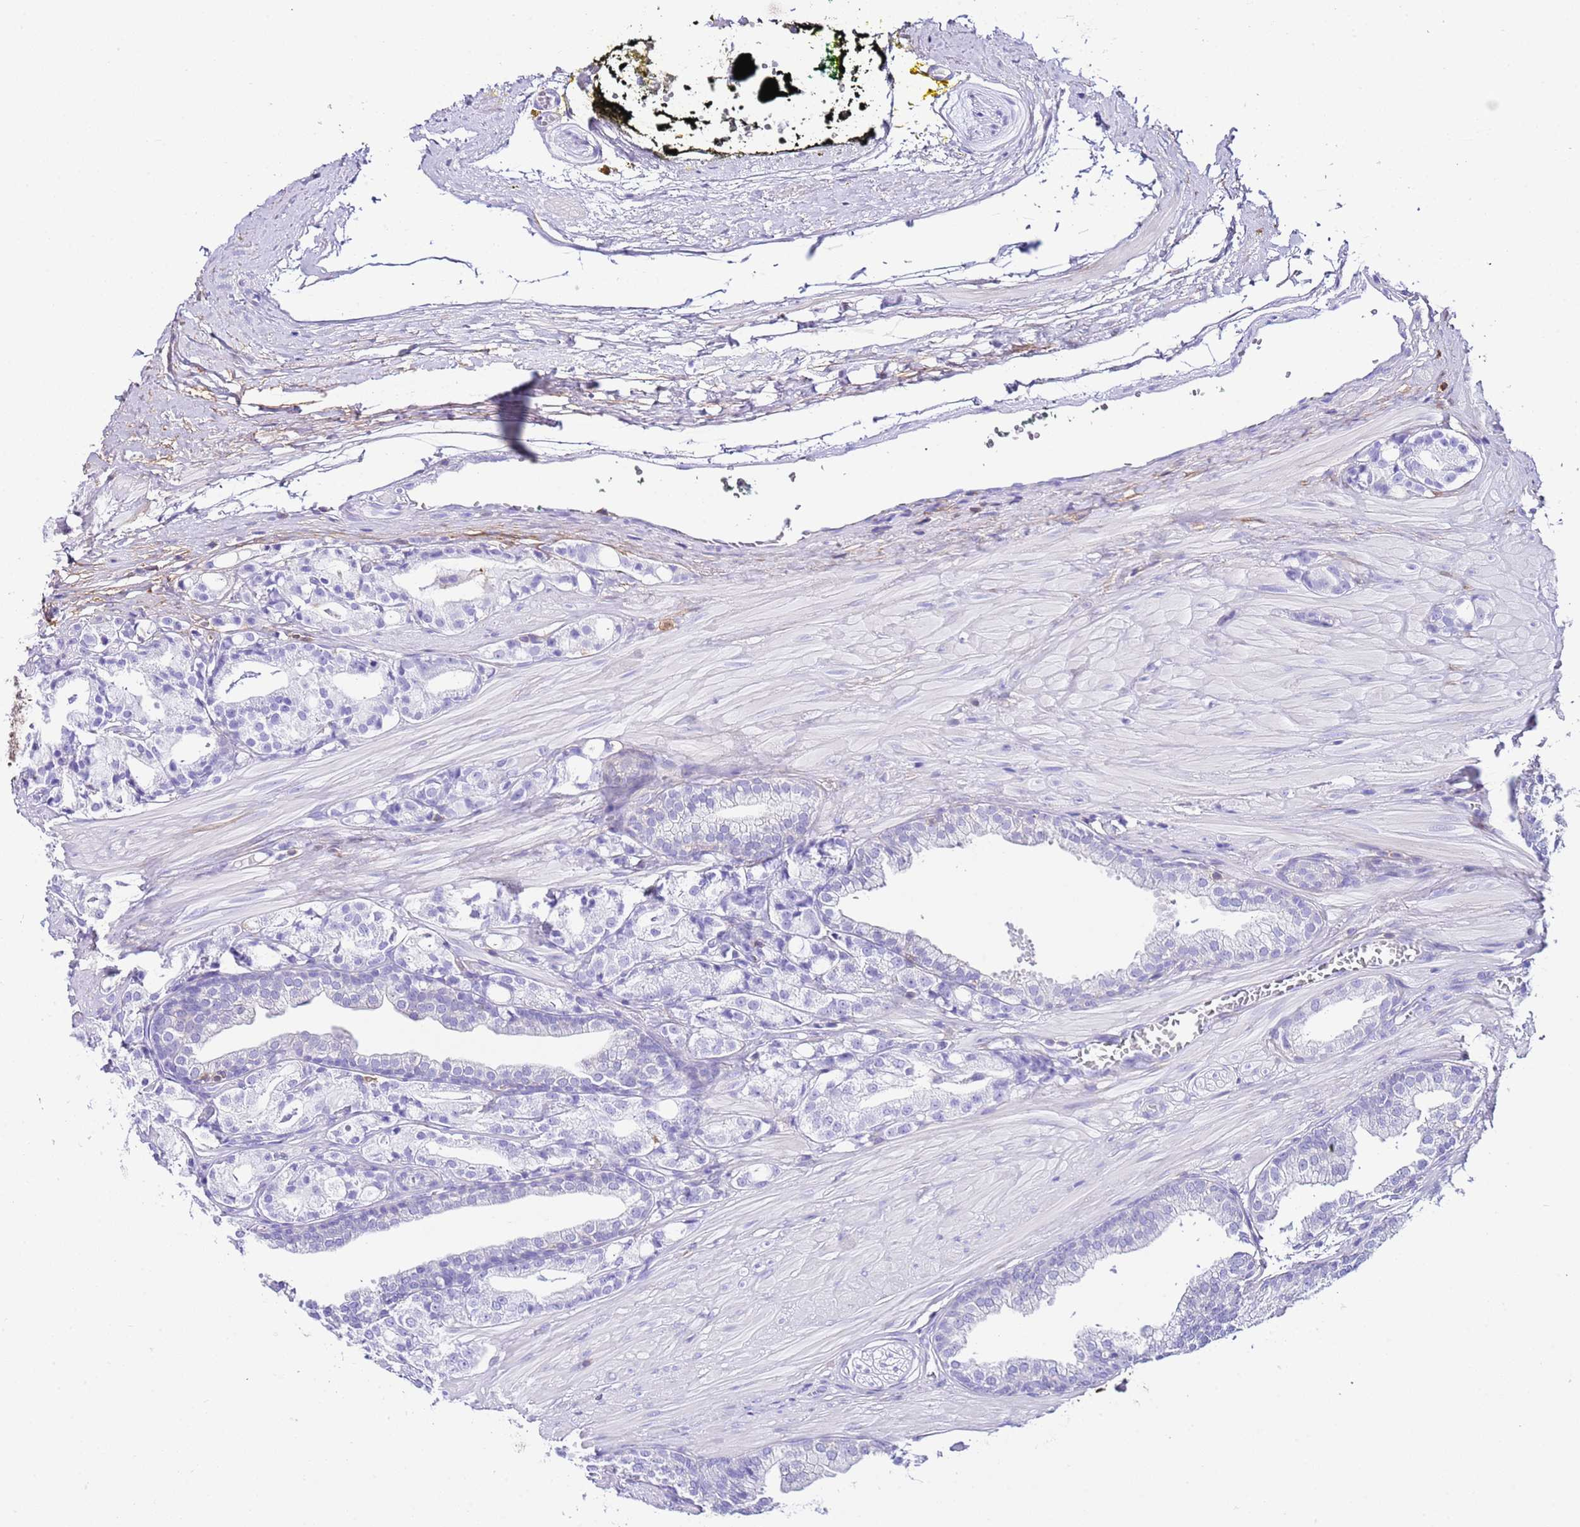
{"staining": {"intensity": "negative", "quantity": "none", "location": "none"}, "tissue": "prostate cancer", "cell_type": "Tumor cells", "image_type": "cancer", "snomed": [{"axis": "morphology", "description": "Adenocarcinoma, High grade"}, {"axis": "topography", "description": "Prostate"}], "caption": "Immunohistochemistry micrograph of human prostate cancer stained for a protein (brown), which reveals no staining in tumor cells.", "gene": "CNN2", "patient": {"sex": "male", "age": 71}}